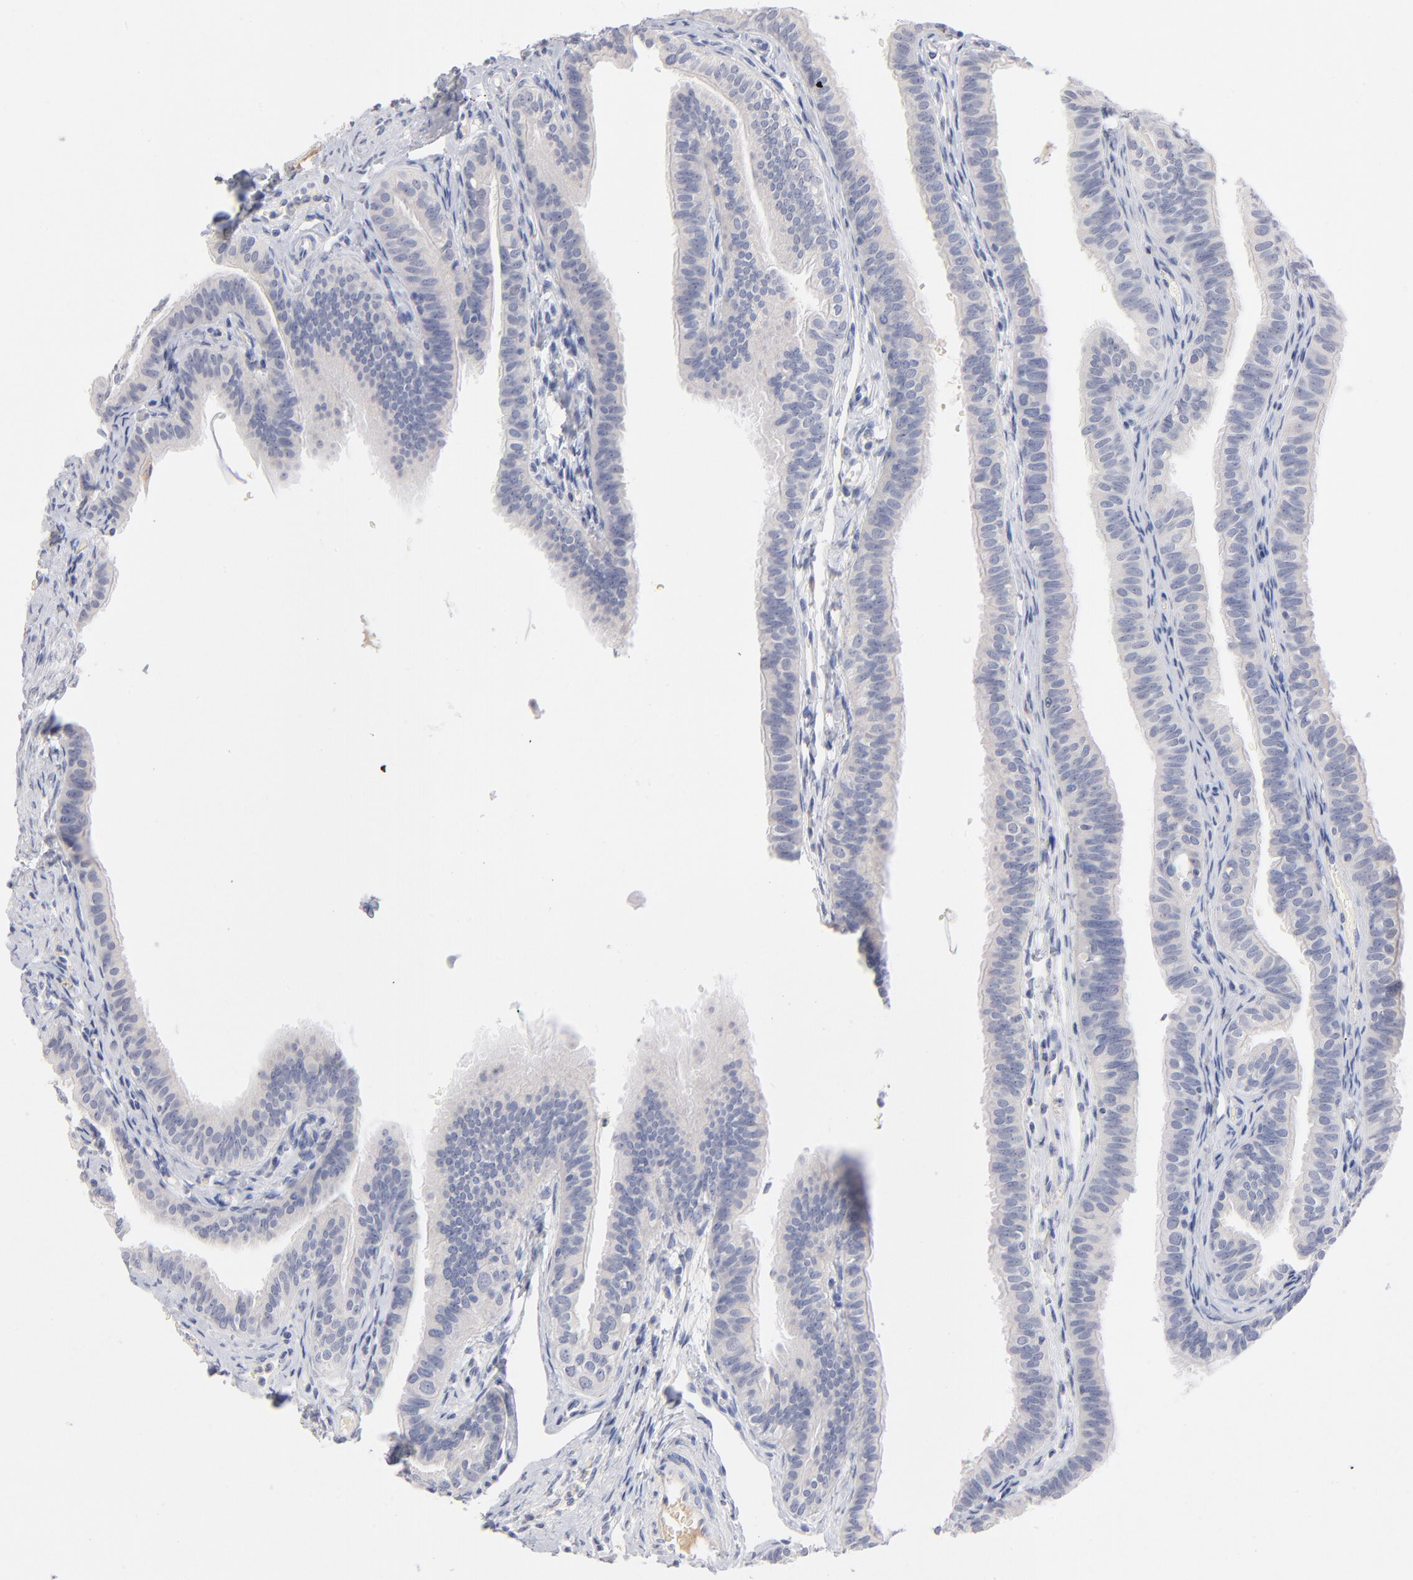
{"staining": {"intensity": "negative", "quantity": "none", "location": "none"}, "tissue": "fallopian tube", "cell_type": "Glandular cells", "image_type": "normal", "snomed": [{"axis": "morphology", "description": "Normal tissue, NOS"}, {"axis": "morphology", "description": "Dermoid, NOS"}, {"axis": "topography", "description": "Fallopian tube"}], "caption": "Immunohistochemistry (IHC) photomicrograph of unremarkable human fallopian tube stained for a protein (brown), which exhibits no positivity in glandular cells. The staining was performed using DAB to visualize the protein expression in brown, while the nuclei were stained in blue with hematoxylin (Magnification: 20x).", "gene": "F12", "patient": {"sex": "female", "age": 33}}